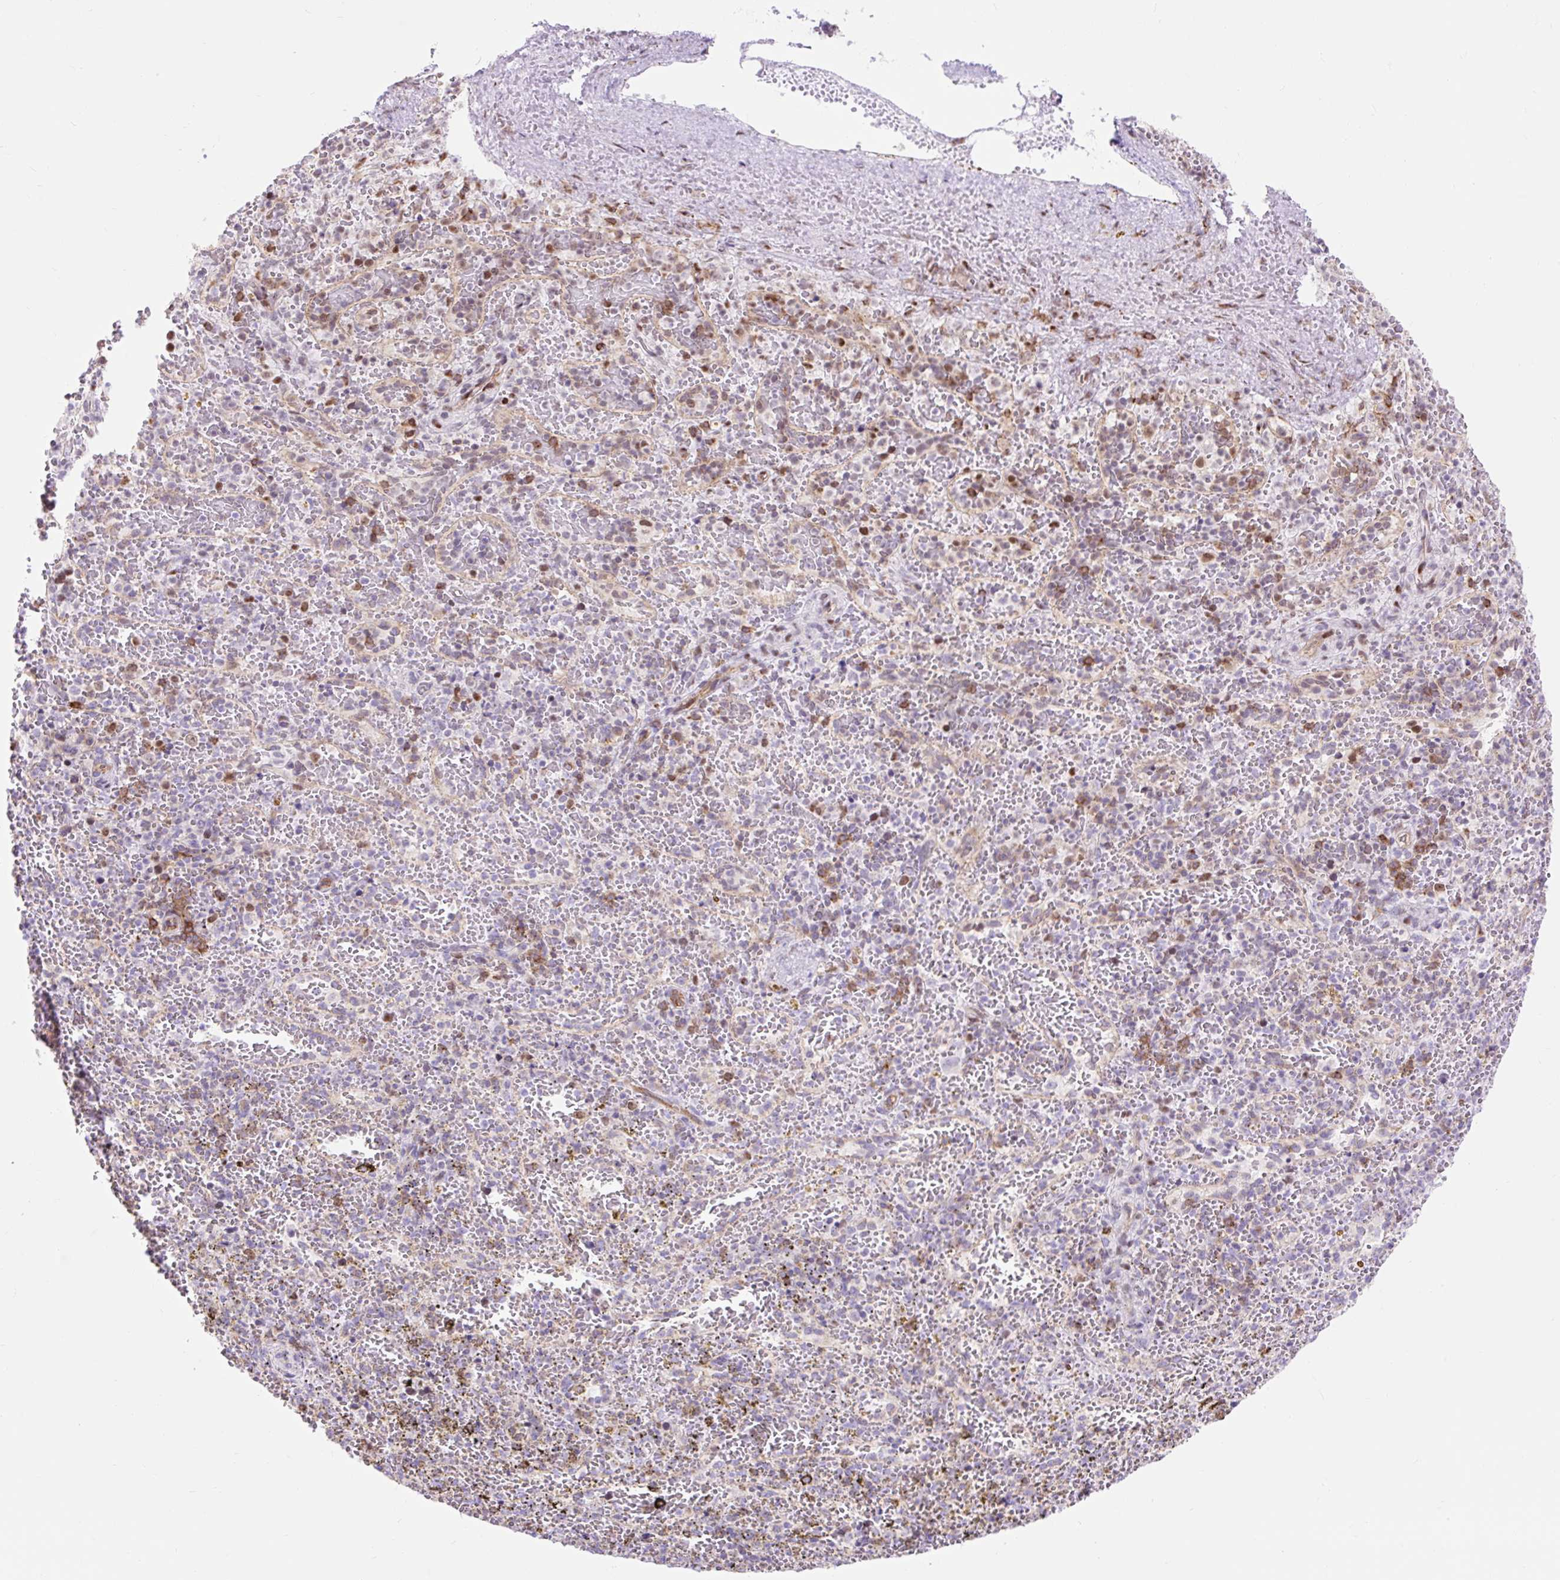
{"staining": {"intensity": "negative", "quantity": "none", "location": "none"}, "tissue": "spleen", "cell_type": "Cells in red pulp", "image_type": "normal", "snomed": [{"axis": "morphology", "description": "Normal tissue, NOS"}, {"axis": "topography", "description": "Spleen"}], "caption": "Protein analysis of benign spleen exhibits no significant positivity in cells in red pulp. Nuclei are stained in blue.", "gene": "HIP1R", "patient": {"sex": "female", "age": 50}}